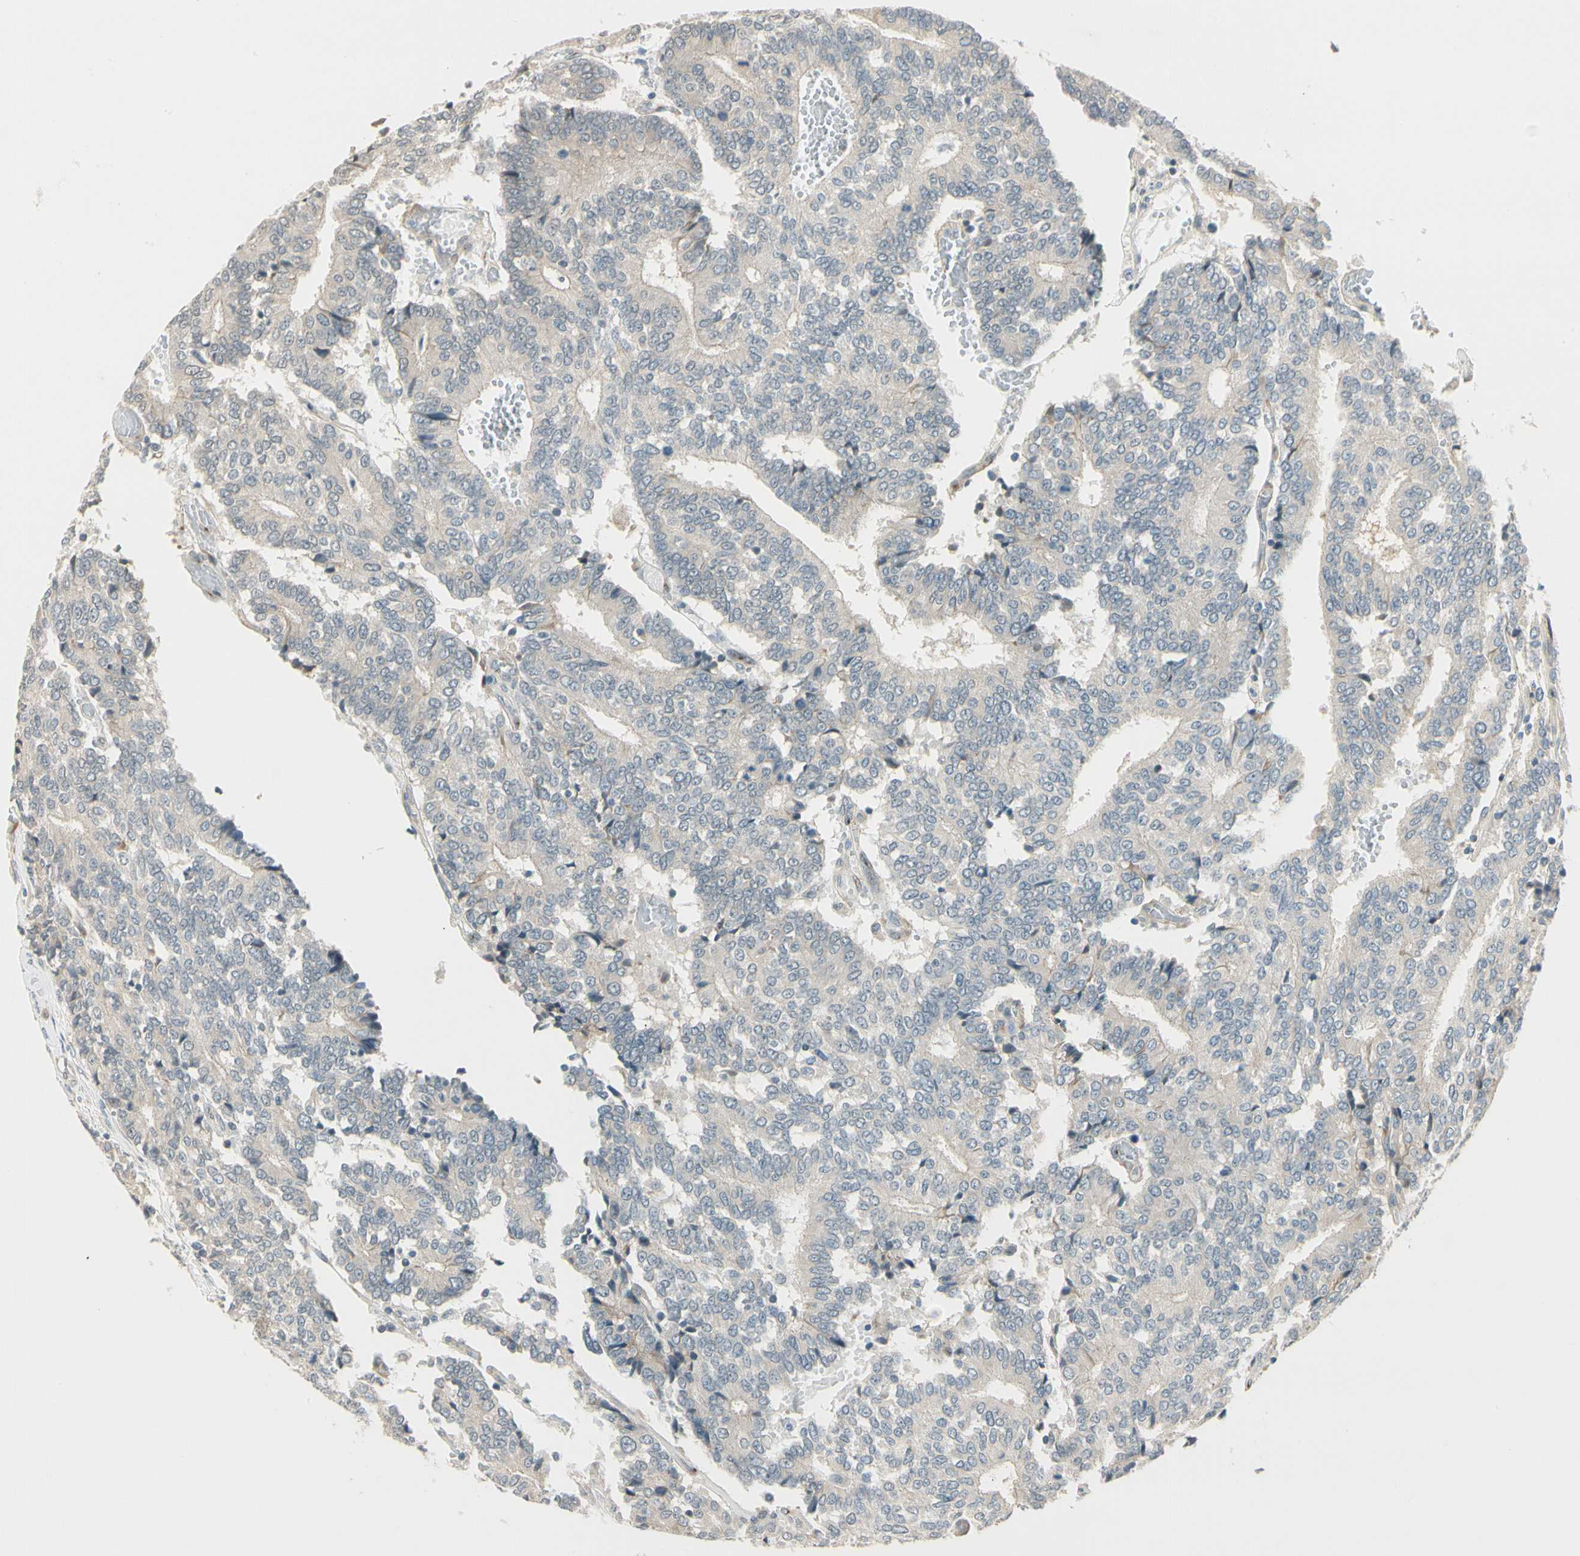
{"staining": {"intensity": "negative", "quantity": "none", "location": "none"}, "tissue": "prostate cancer", "cell_type": "Tumor cells", "image_type": "cancer", "snomed": [{"axis": "morphology", "description": "Adenocarcinoma, High grade"}, {"axis": "topography", "description": "Prostate"}], "caption": "An image of prostate adenocarcinoma (high-grade) stained for a protein displays no brown staining in tumor cells.", "gene": "PCDHB15", "patient": {"sex": "male", "age": 55}}